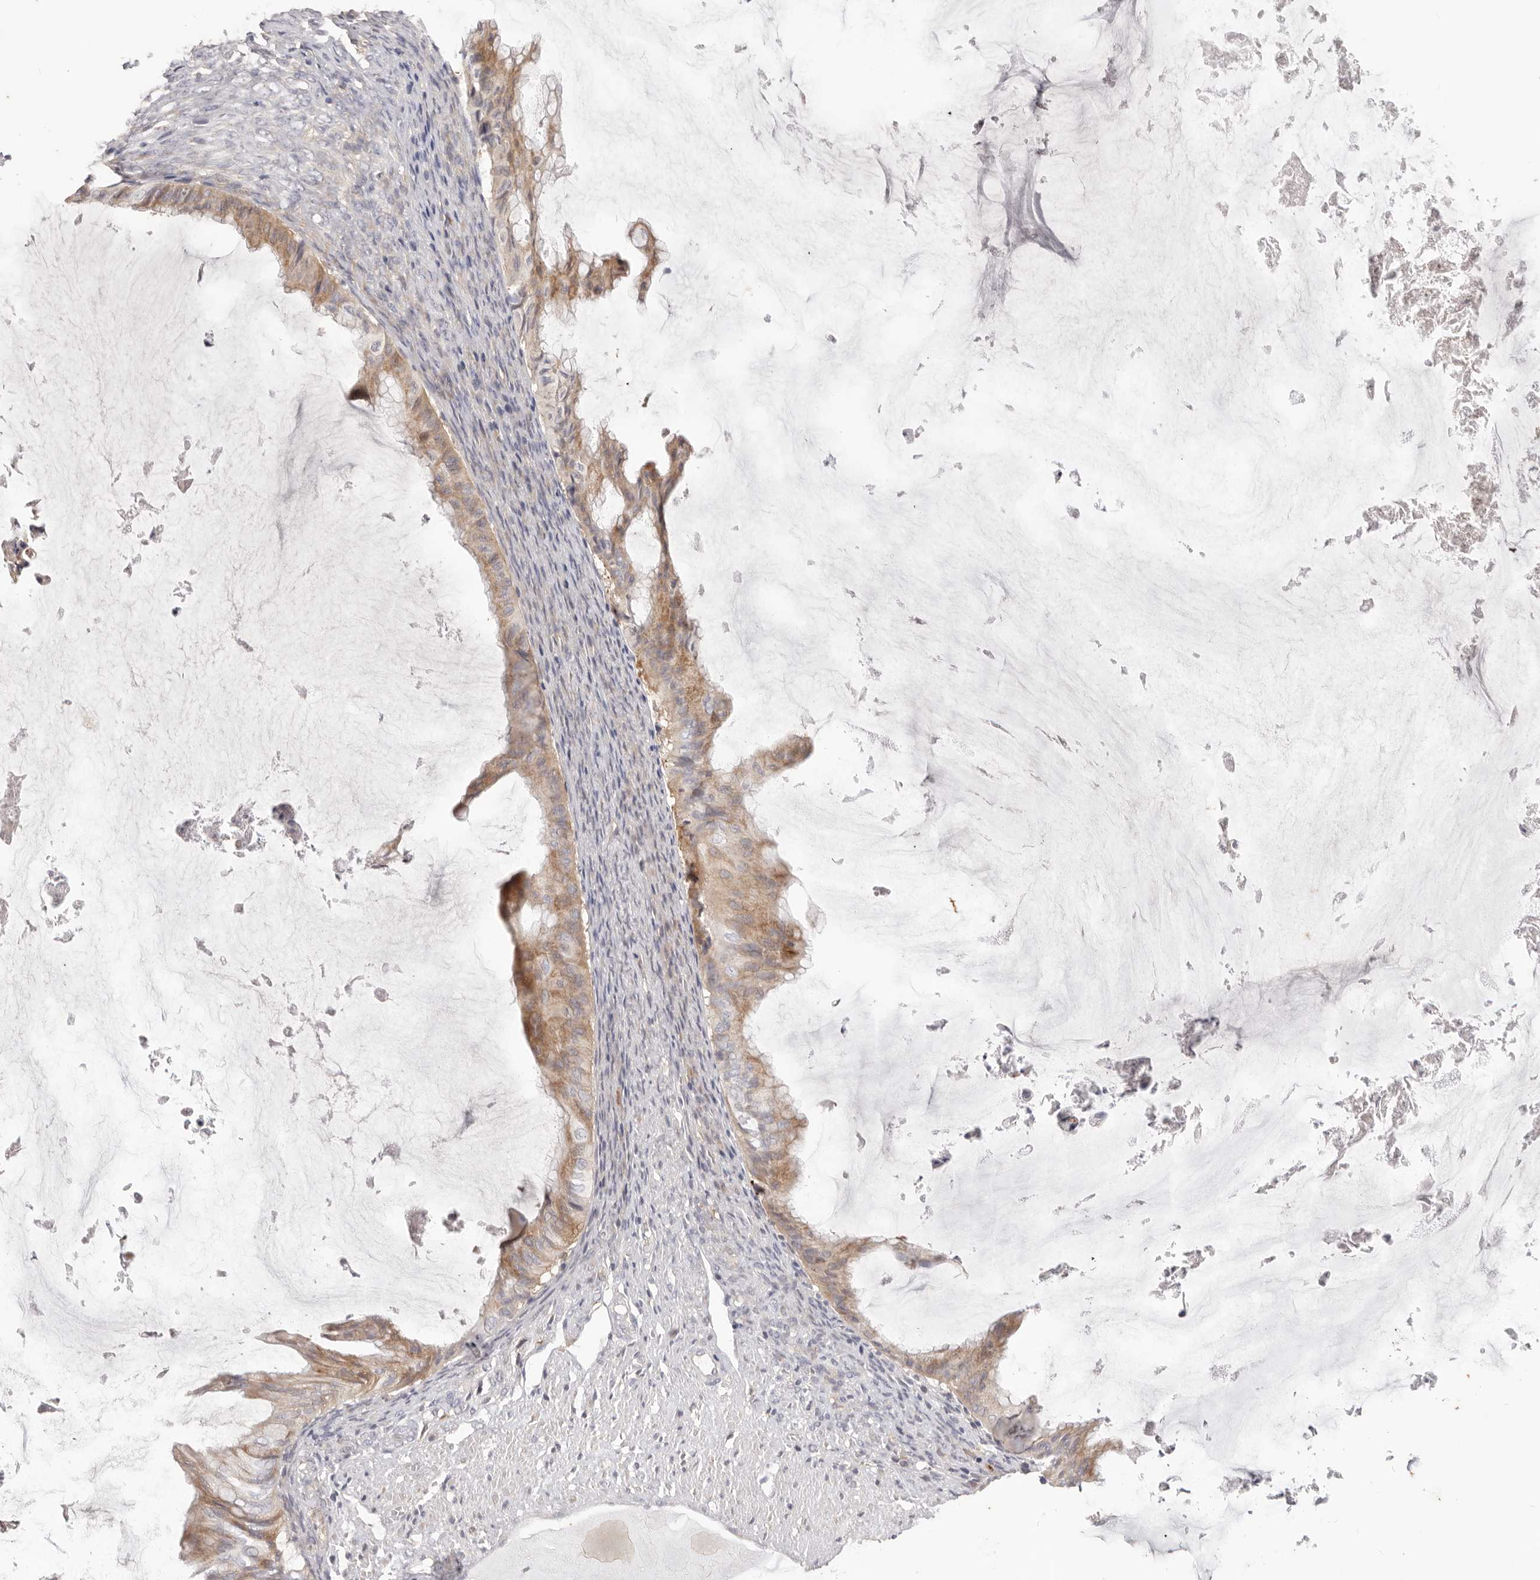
{"staining": {"intensity": "moderate", "quantity": ">75%", "location": "cytoplasmic/membranous"}, "tissue": "ovarian cancer", "cell_type": "Tumor cells", "image_type": "cancer", "snomed": [{"axis": "morphology", "description": "Cystadenocarcinoma, mucinous, NOS"}, {"axis": "topography", "description": "Ovary"}], "caption": "This is a photomicrograph of IHC staining of ovarian mucinous cystadenocarcinoma, which shows moderate staining in the cytoplasmic/membranous of tumor cells.", "gene": "WDR77", "patient": {"sex": "female", "age": 61}}